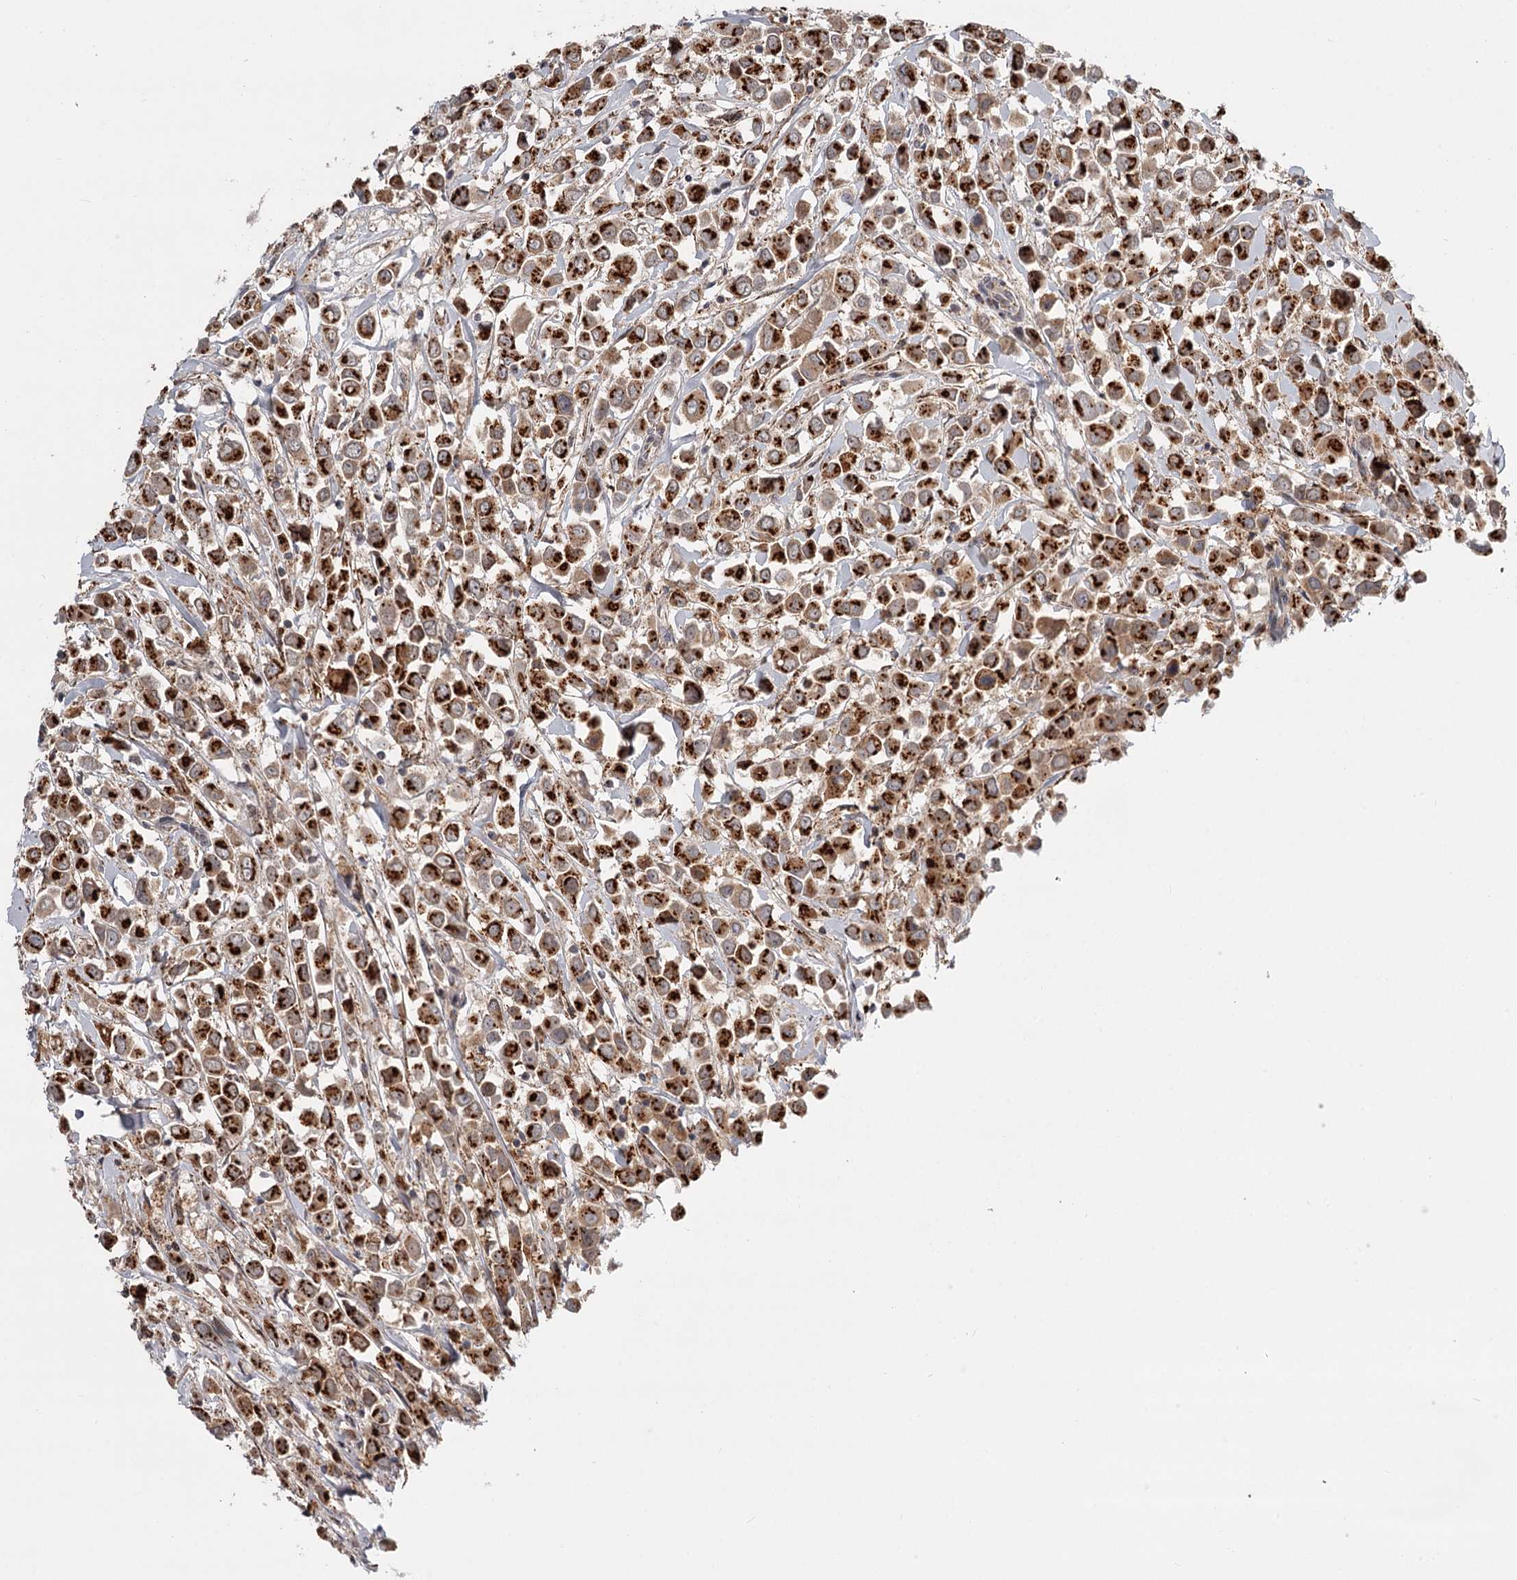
{"staining": {"intensity": "strong", "quantity": ">75%", "location": "cytoplasmic/membranous"}, "tissue": "breast cancer", "cell_type": "Tumor cells", "image_type": "cancer", "snomed": [{"axis": "morphology", "description": "Duct carcinoma"}, {"axis": "topography", "description": "Breast"}], "caption": "Human breast cancer stained with a protein marker displays strong staining in tumor cells.", "gene": "CDC123", "patient": {"sex": "female", "age": 61}}